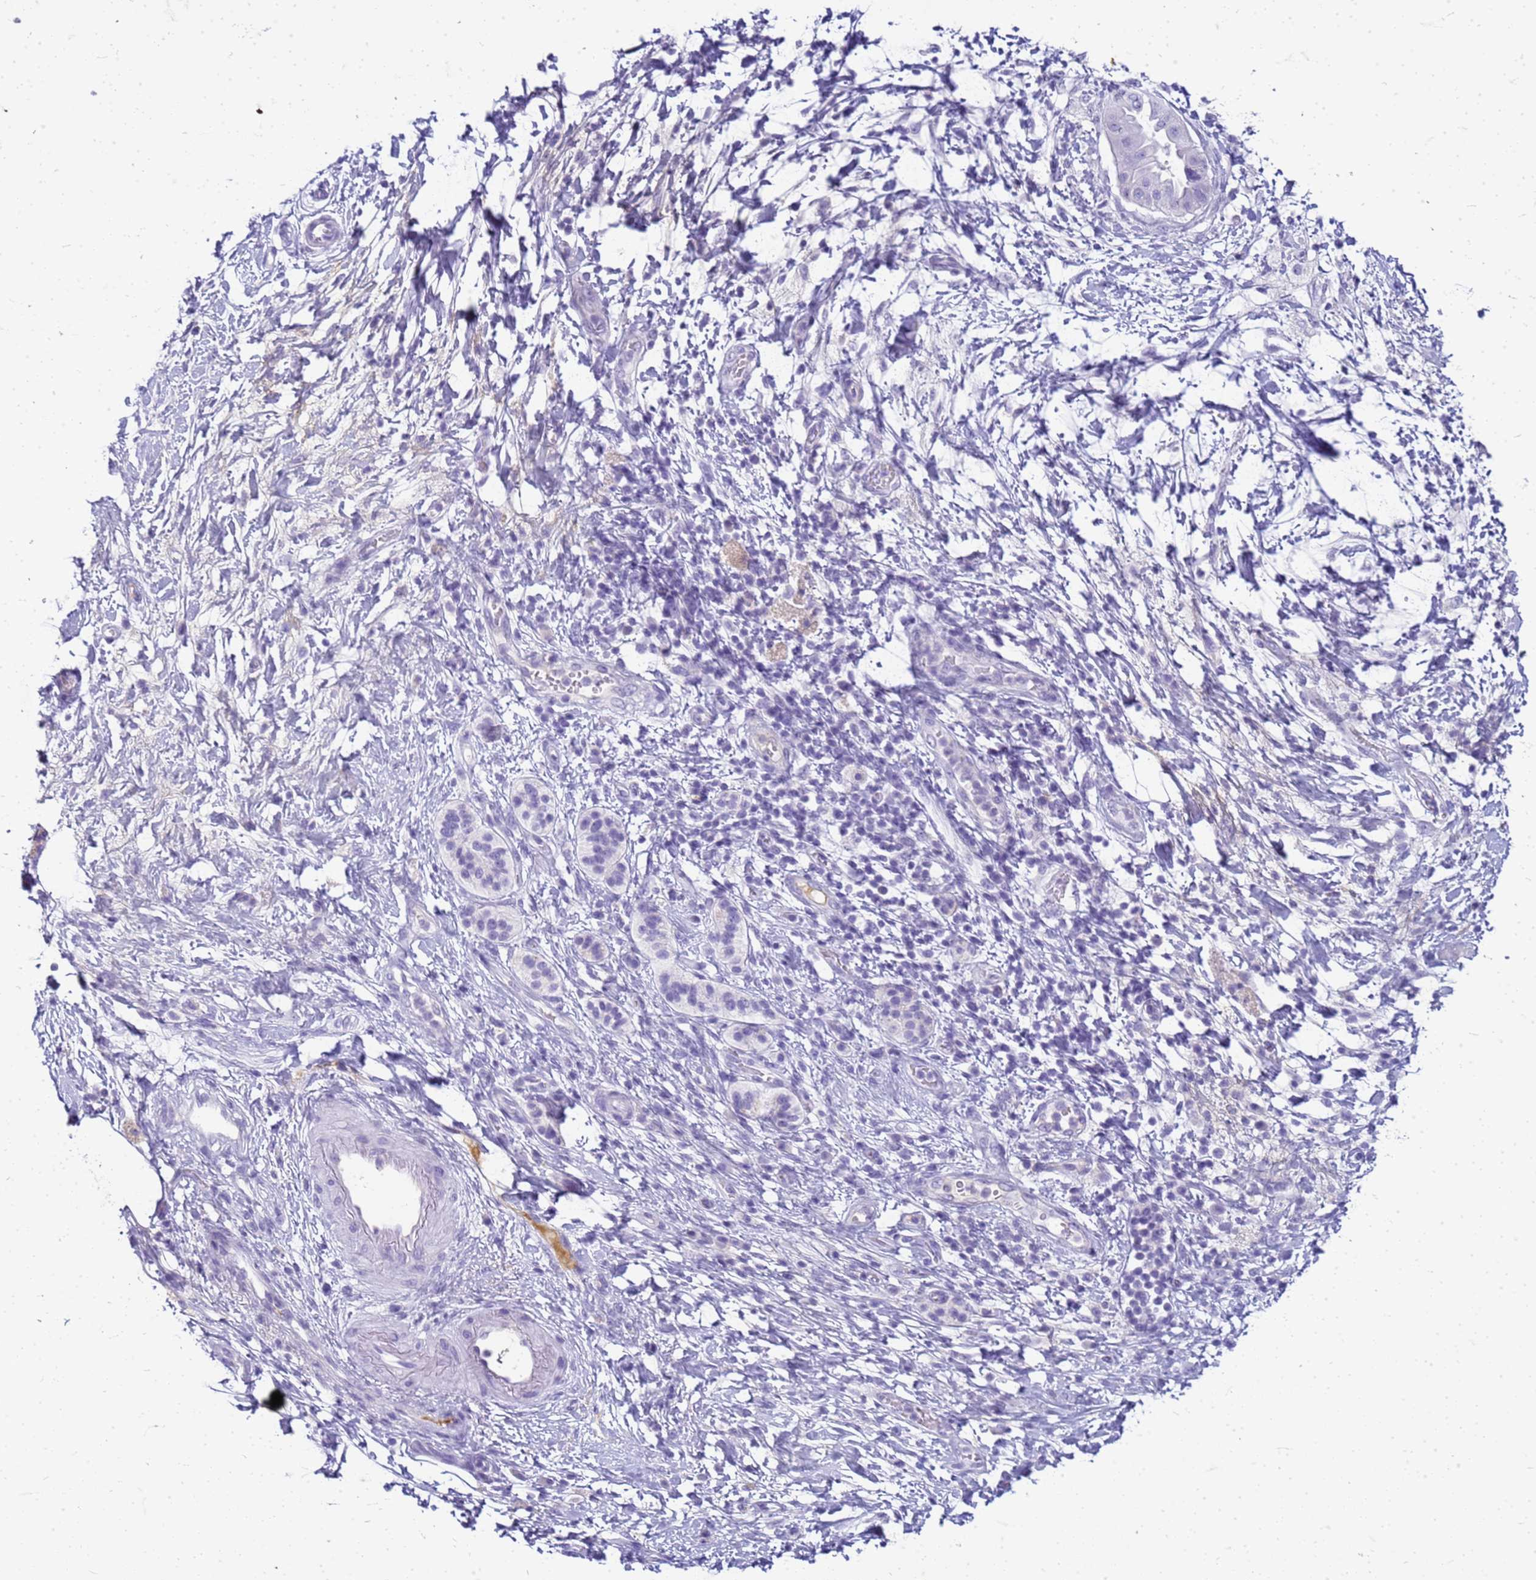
{"staining": {"intensity": "negative", "quantity": "none", "location": "none"}, "tissue": "pancreatic cancer", "cell_type": "Tumor cells", "image_type": "cancer", "snomed": [{"axis": "morphology", "description": "Adenocarcinoma, NOS"}, {"axis": "topography", "description": "Pancreas"}], "caption": "A micrograph of pancreatic cancer stained for a protein shows no brown staining in tumor cells.", "gene": "CFAP100", "patient": {"sex": "male", "age": 68}}